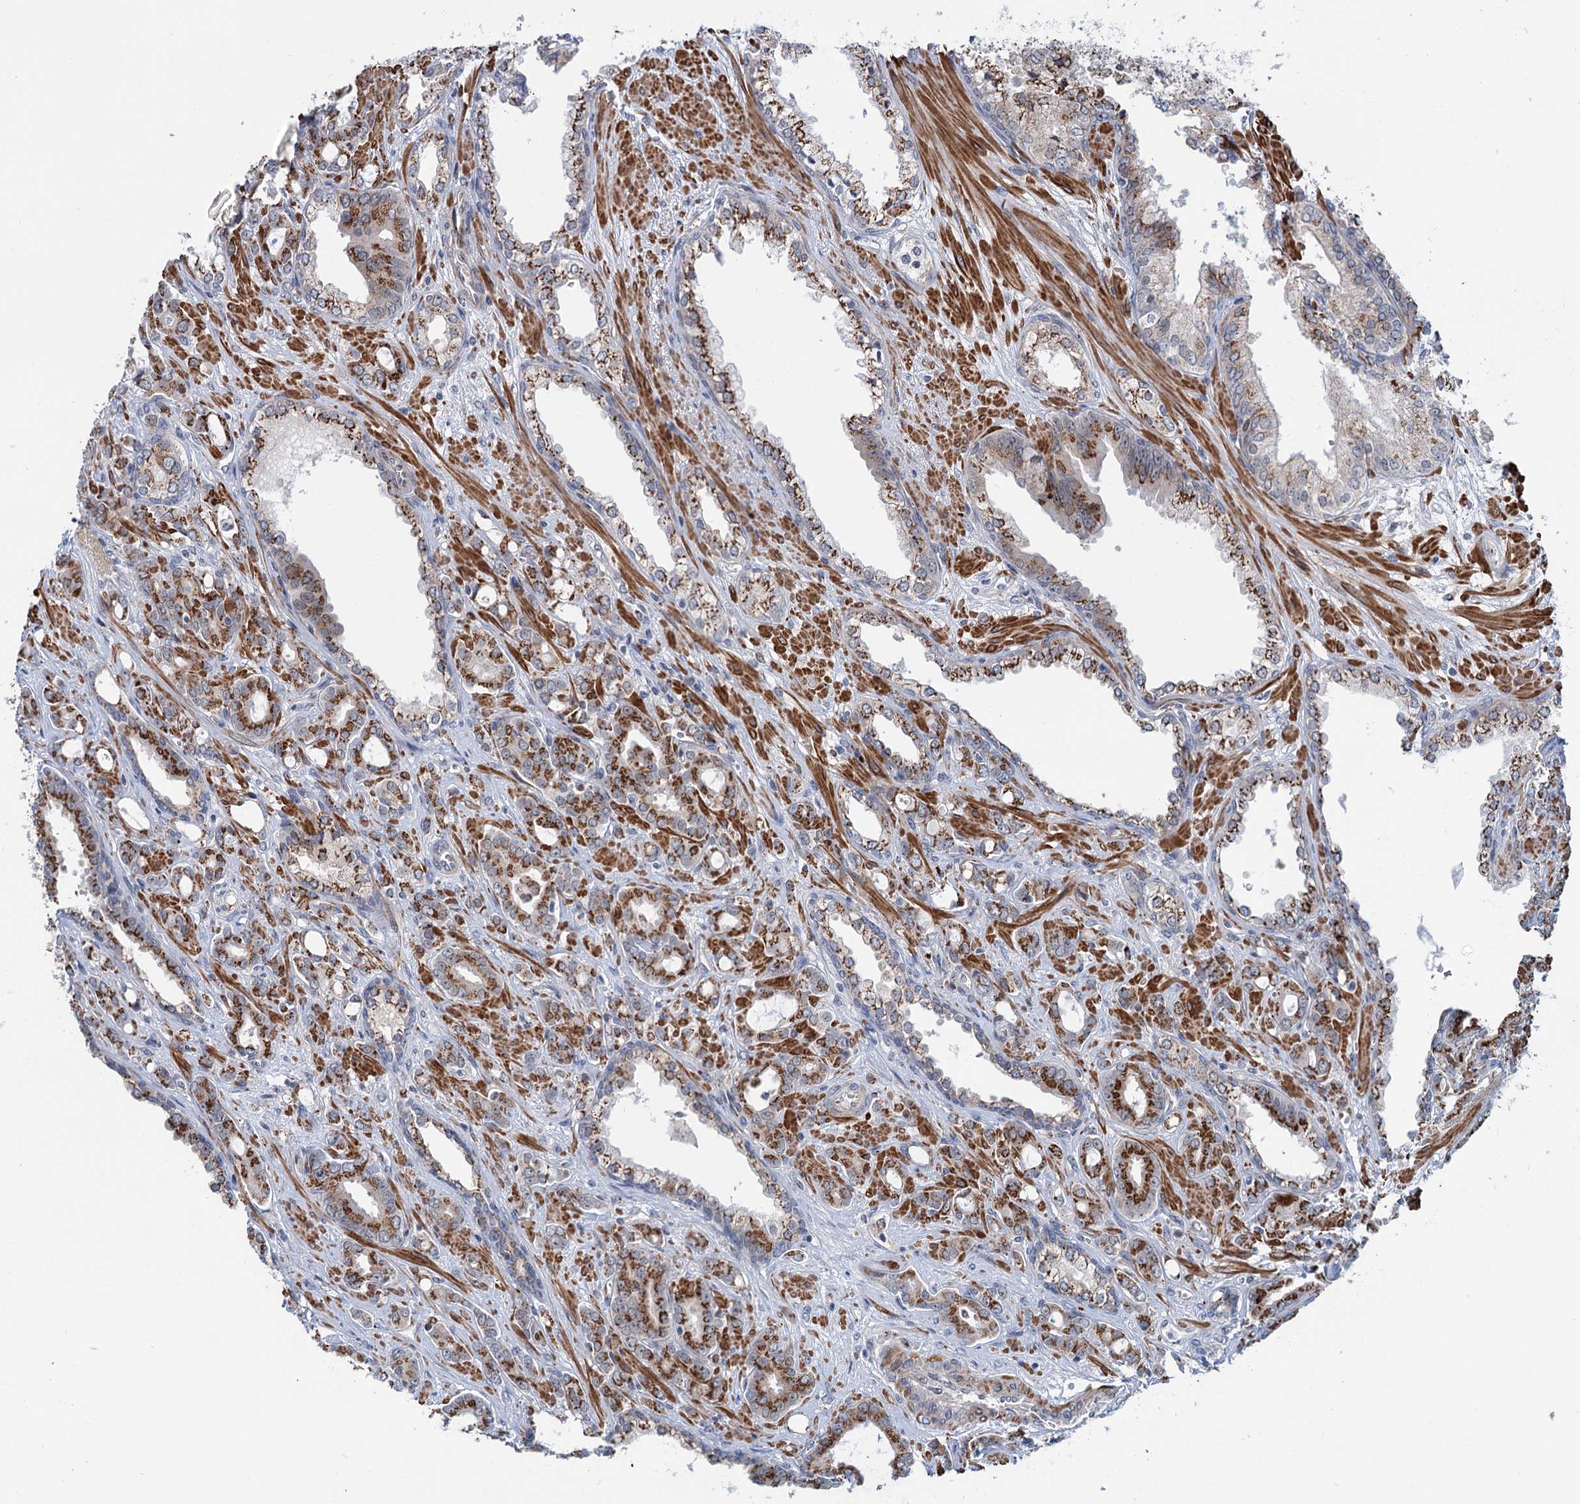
{"staining": {"intensity": "strong", "quantity": "25%-75%", "location": "cytoplasmic/membranous"}, "tissue": "prostate cancer", "cell_type": "Tumor cells", "image_type": "cancer", "snomed": [{"axis": "morphology", "description": "Adenocarcinoma, High grade"}, {"axis": "topography", "description": "Prostate"}], "caption": "An immunohistochemistry image of tumor tissue is shown. Protein staining in brown highlights strong cytoplasmic/membranous positivity in prostate adenocarcinoma (high-grade) within tumor cells.", "gene": "ELP4", "patient": {"sex": "male", "age": 72}}